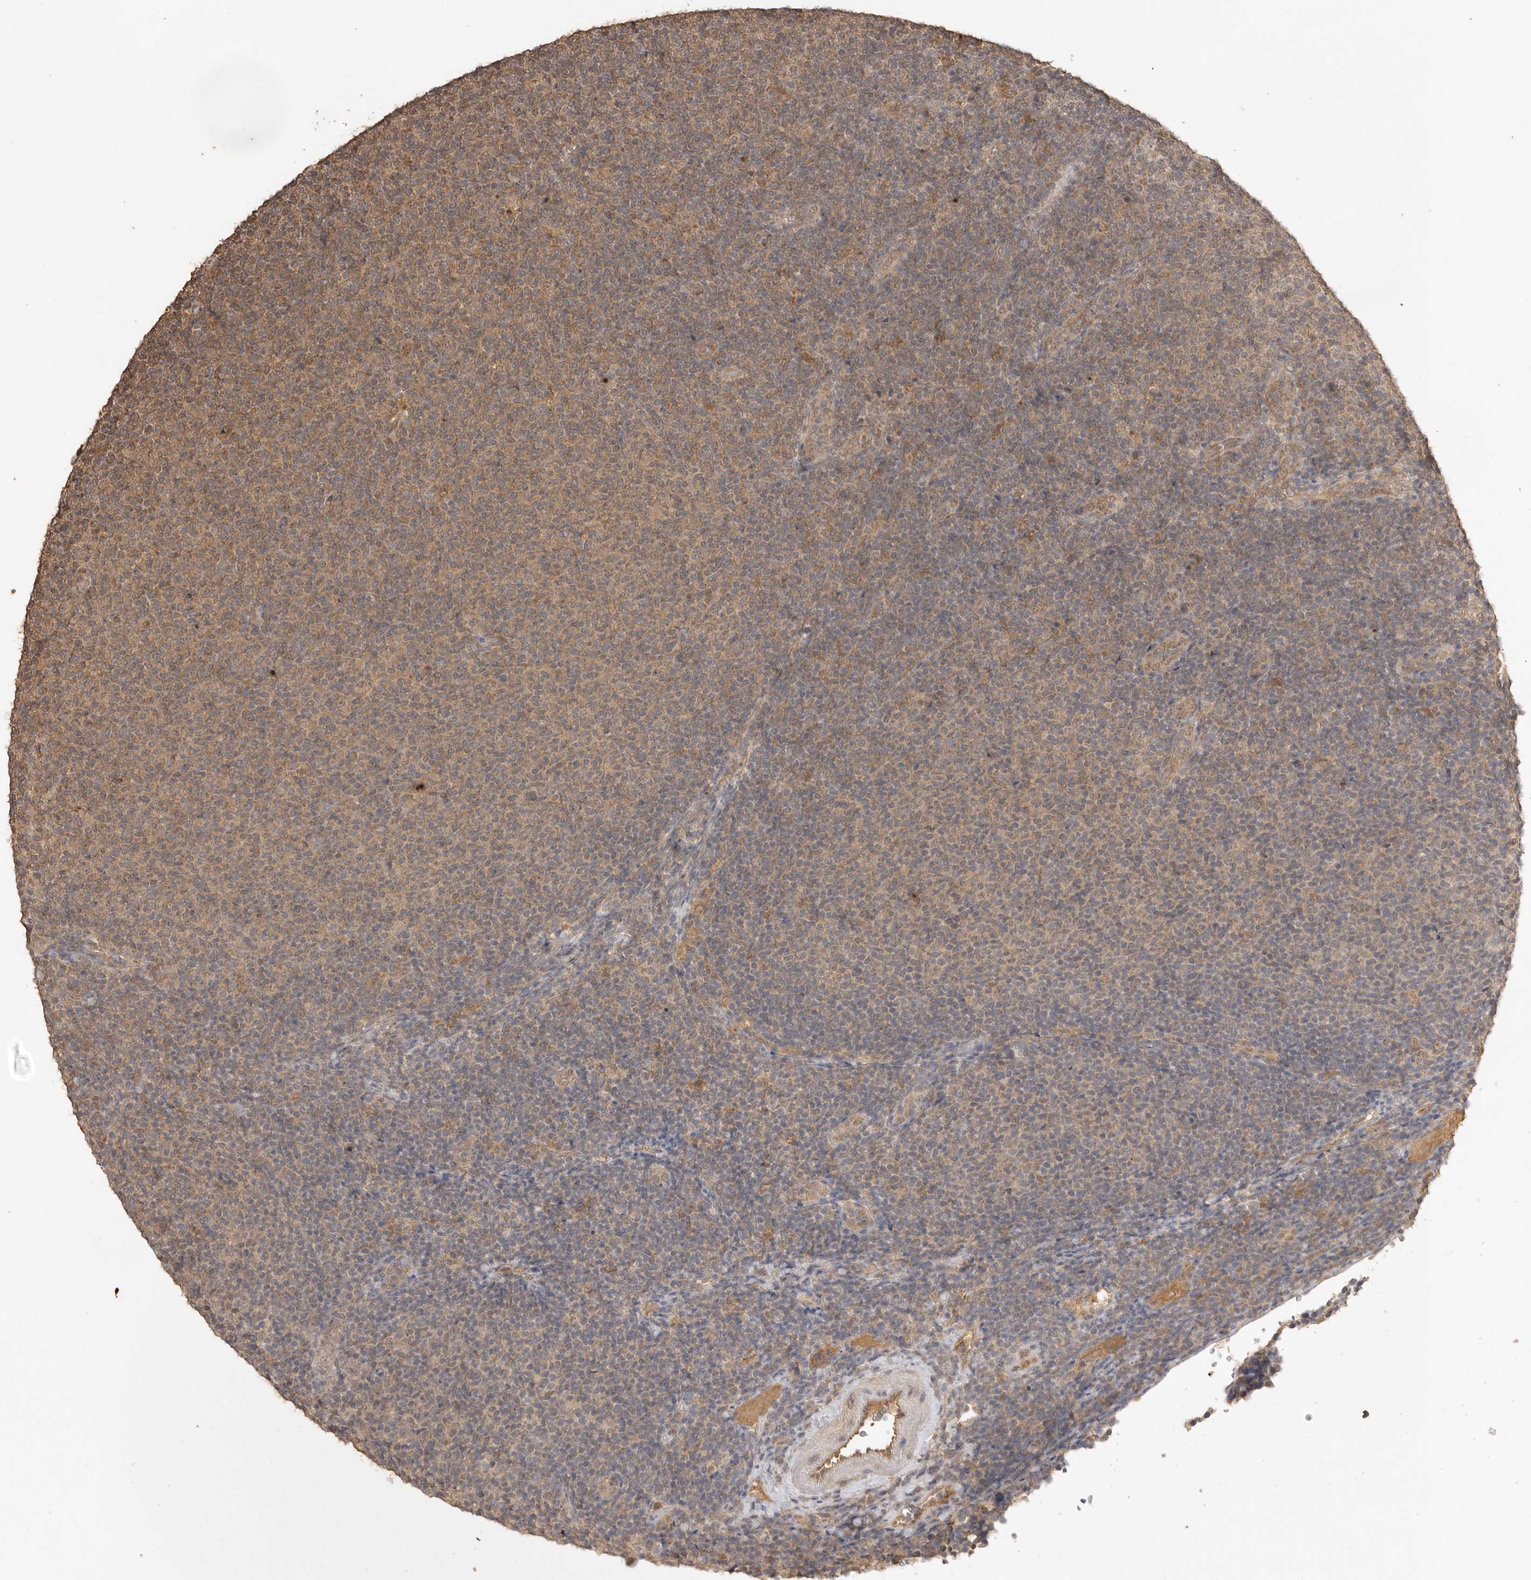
{"staining": {"intensity": "moderate", "quantity": "25%-75%", "location": "cytoplasmic/membranous"}, "tissue": "lymphoma", "cell_type": "Tumor cells", "image_type": "cancer", "snomed": [{"axis": "morphology", "description": "Malignant lymphoma, non-Hodgkin's type, Low grade"}, {"axis": "topography", "description": "Lymph node"}], "caption": "Immunohistochemistry (IHC) (DAB (3,3'-diaminobenzidine)) staining of lymphoma reveals moderate cytoplasmic/membranous protein staining in approximately 25%-75% of tumor cells.", "gene": "JAG2", "patient": {"sex": "male", "age": 66}}